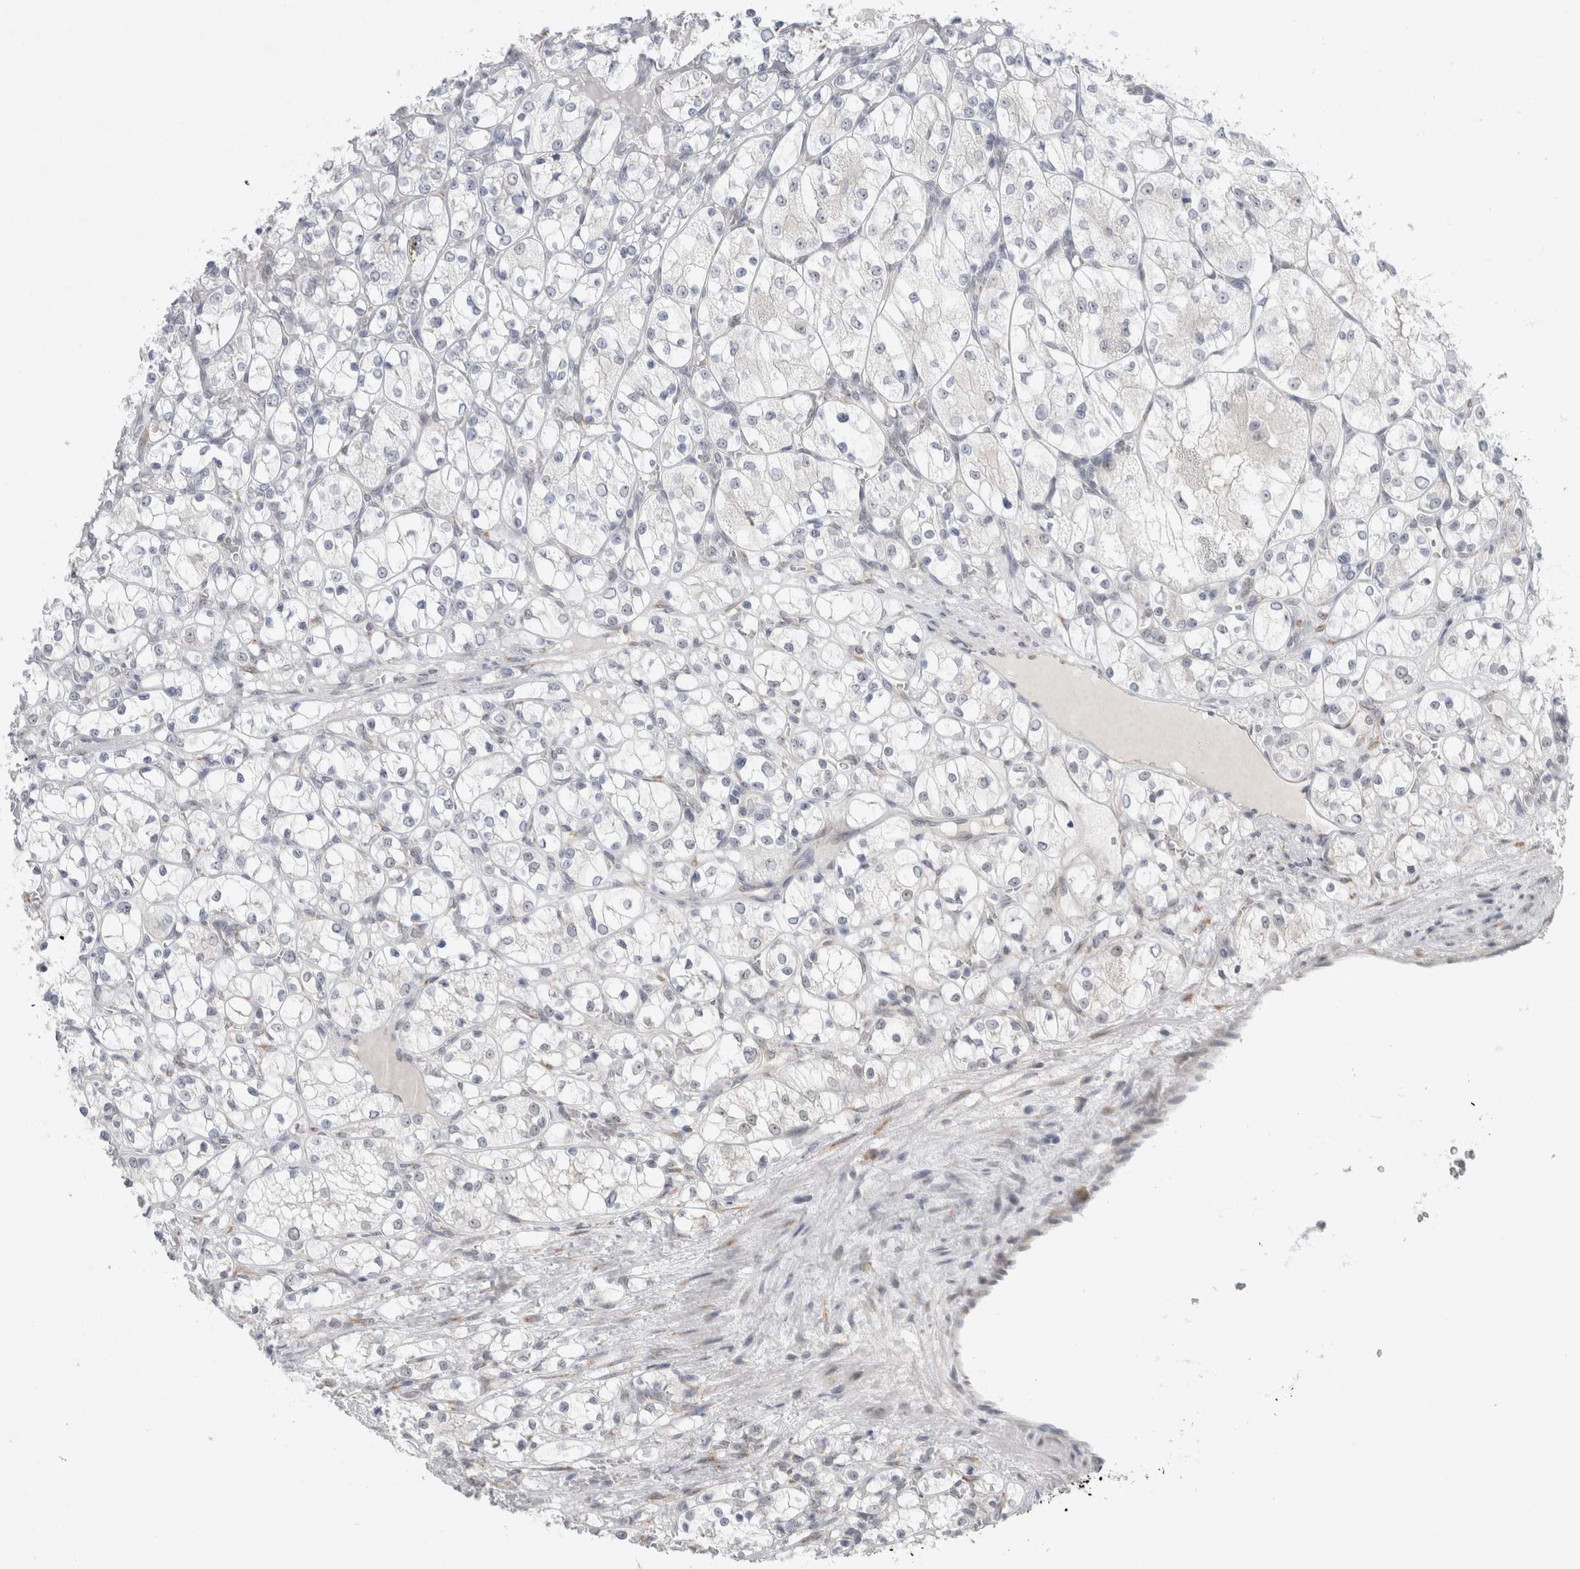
{"staining": {"intensity": "negative", "quantity": "none", "location": "none"}, "tissue": "renal cancer", "cell_type": "Tumor cells", "image_type": "cancer", "snomed": [{"axis": "morphology", "description": "Adenocarcinoma, NOS"}, {"axis": "topography", "description": "Kidney"}], "caption": "IHC histopathology image of neoplastic tissue: renal adenocarcinoma stained with DAB (3,3'-diaminobenzidine) exhibits no significant protein expression in tumor cells. (IHC, brightfield microscopy, high magnification).", "gene": "TRMT1L", "patient": {"sex": "female", "age": 69}}